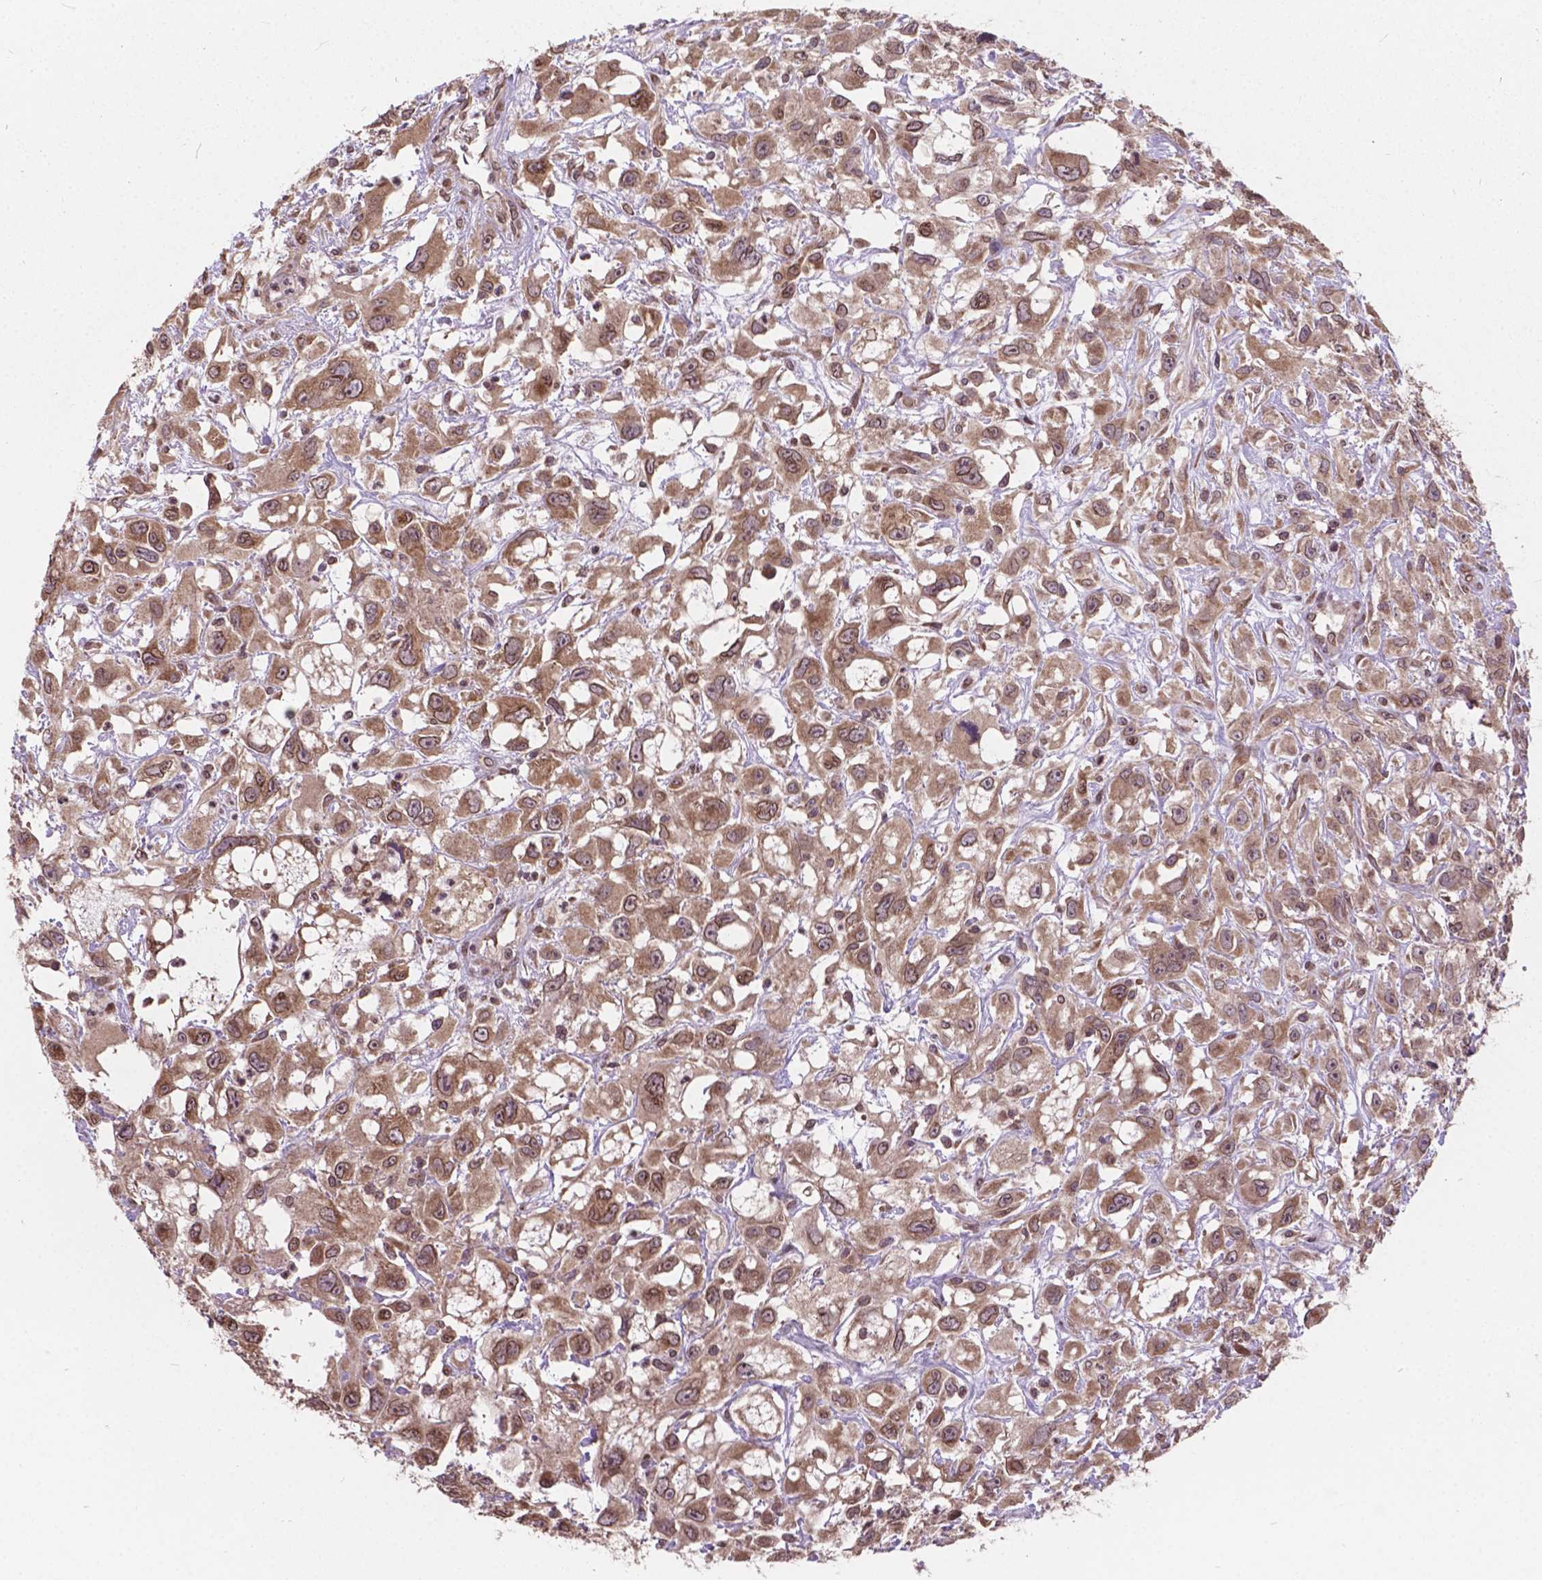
{"staining": {"intensity": "moderate", "quantity": ">75%", "location": "nuclear"}, "tissue": "head and neck cancer", "cell_type": "Tumor cells", "image_type": "cancer", "snomed": [{"axis": "morphology", "description": "Squamous cell carcinoma, NOS"}, {"axis": "morphology", "description": "Squamous cell carcinoma, metastatic, NOS"}, {"axis": "topography", "description": "Oral tissue"}, {"axis": "topography", "description": "Head-Neck"}], "caption": "DAB immunohistochemical staining of squamous cell carcinoma (head and neck) displays moderate nuclear protein positivity in approximately >75% of tumor cells.", "gene": "MRPL33", "patient": {"sex": "female", "age": 85}}